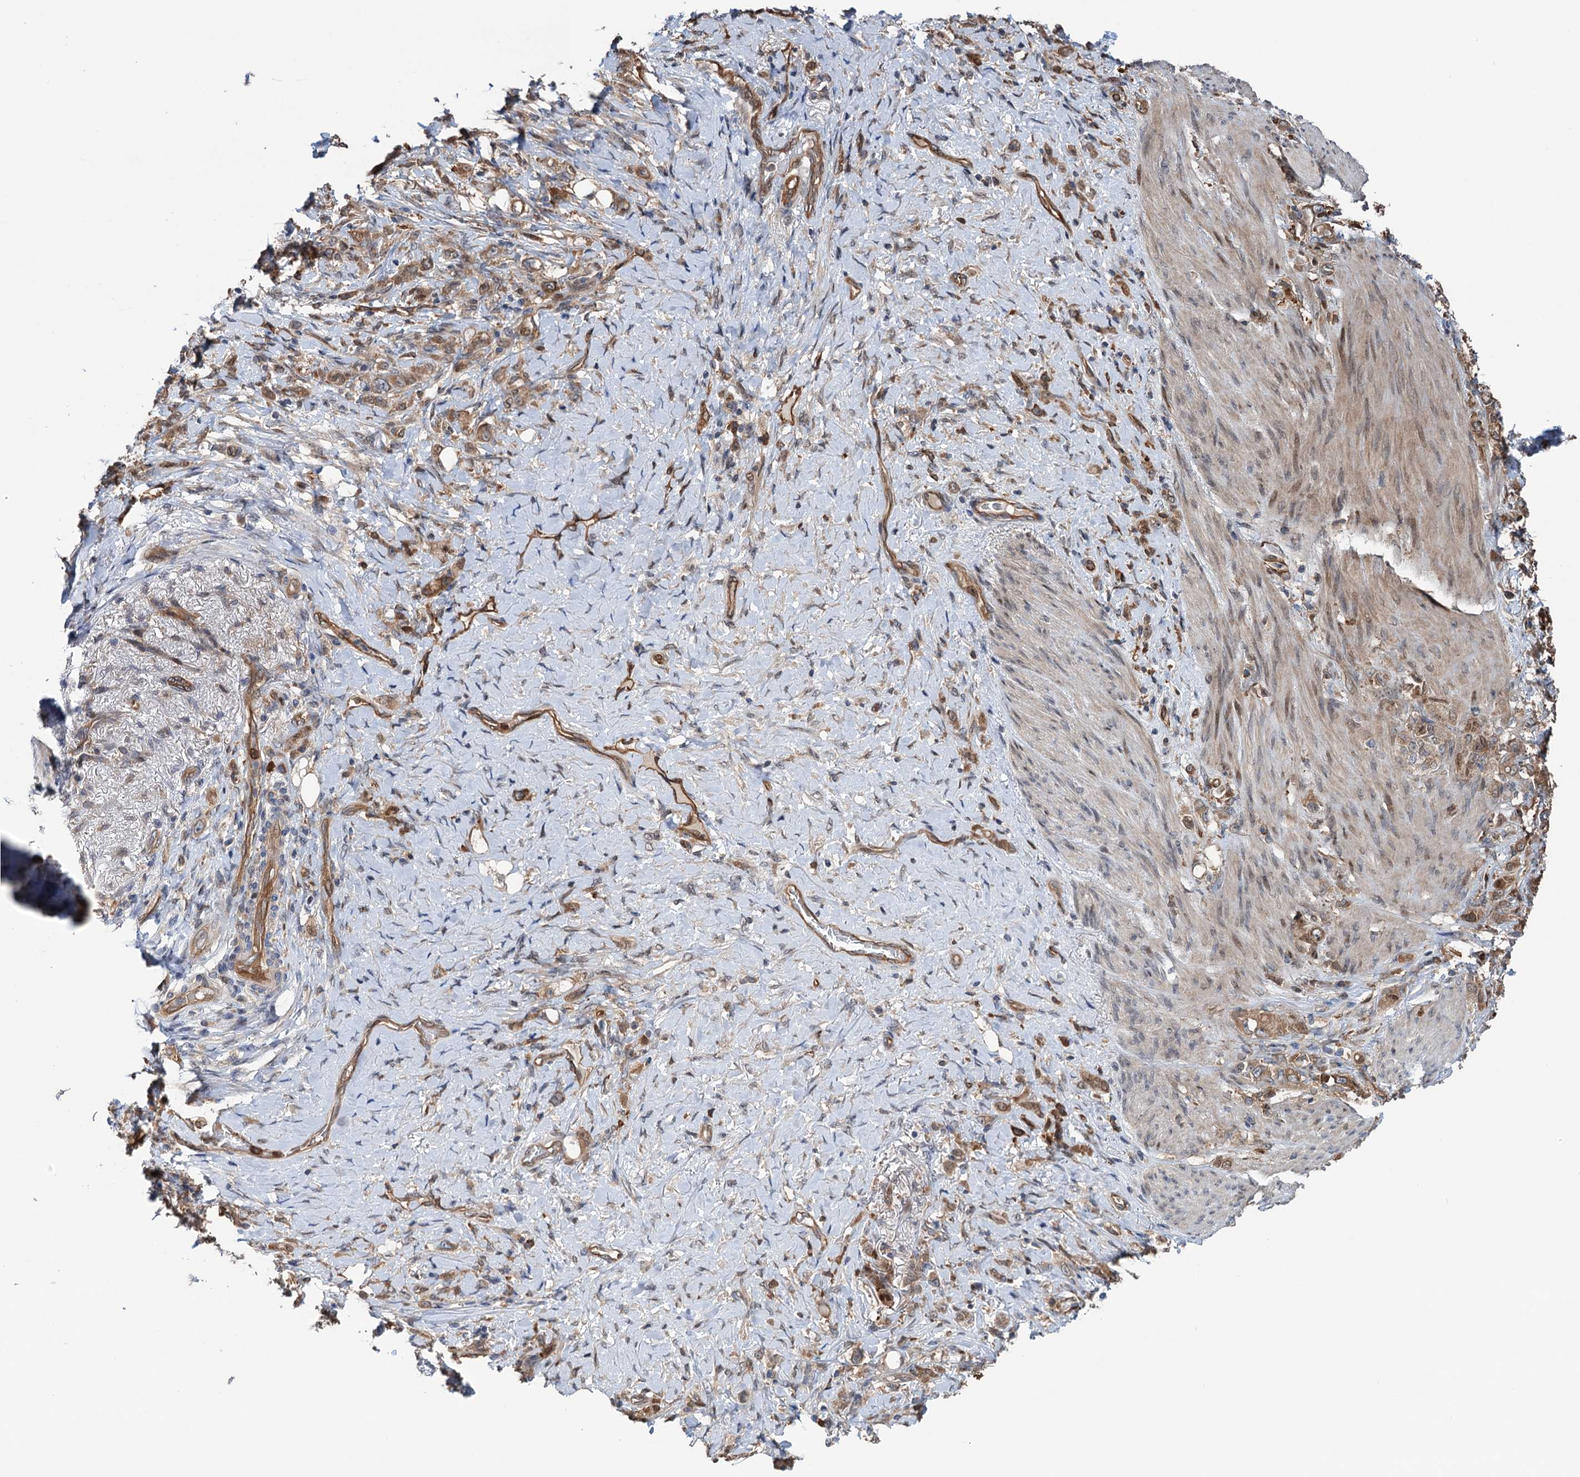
{"staining": {"intensity": "moderate", "quantity": ">75%", "location": "cytoplasmic/membranous,nuclear"}, "tissue": "stomach cancer", "cell_type": "Tumor cells", "image_type": "cancer", "snomed": [{"axis": "morphology", "description": "Adenocarcinoma, NOS"}, {"axis": "topography", "description": "Stomach"}], "caption": "About >75% of tumor cells in human stomach cancer show moderate cytoplasmic/membranous and nuclear protein expression as visualized by brown immunohistochemical staining.", "gene": "NCAPD2", "patient": {"sex": "female", "age": 79}}